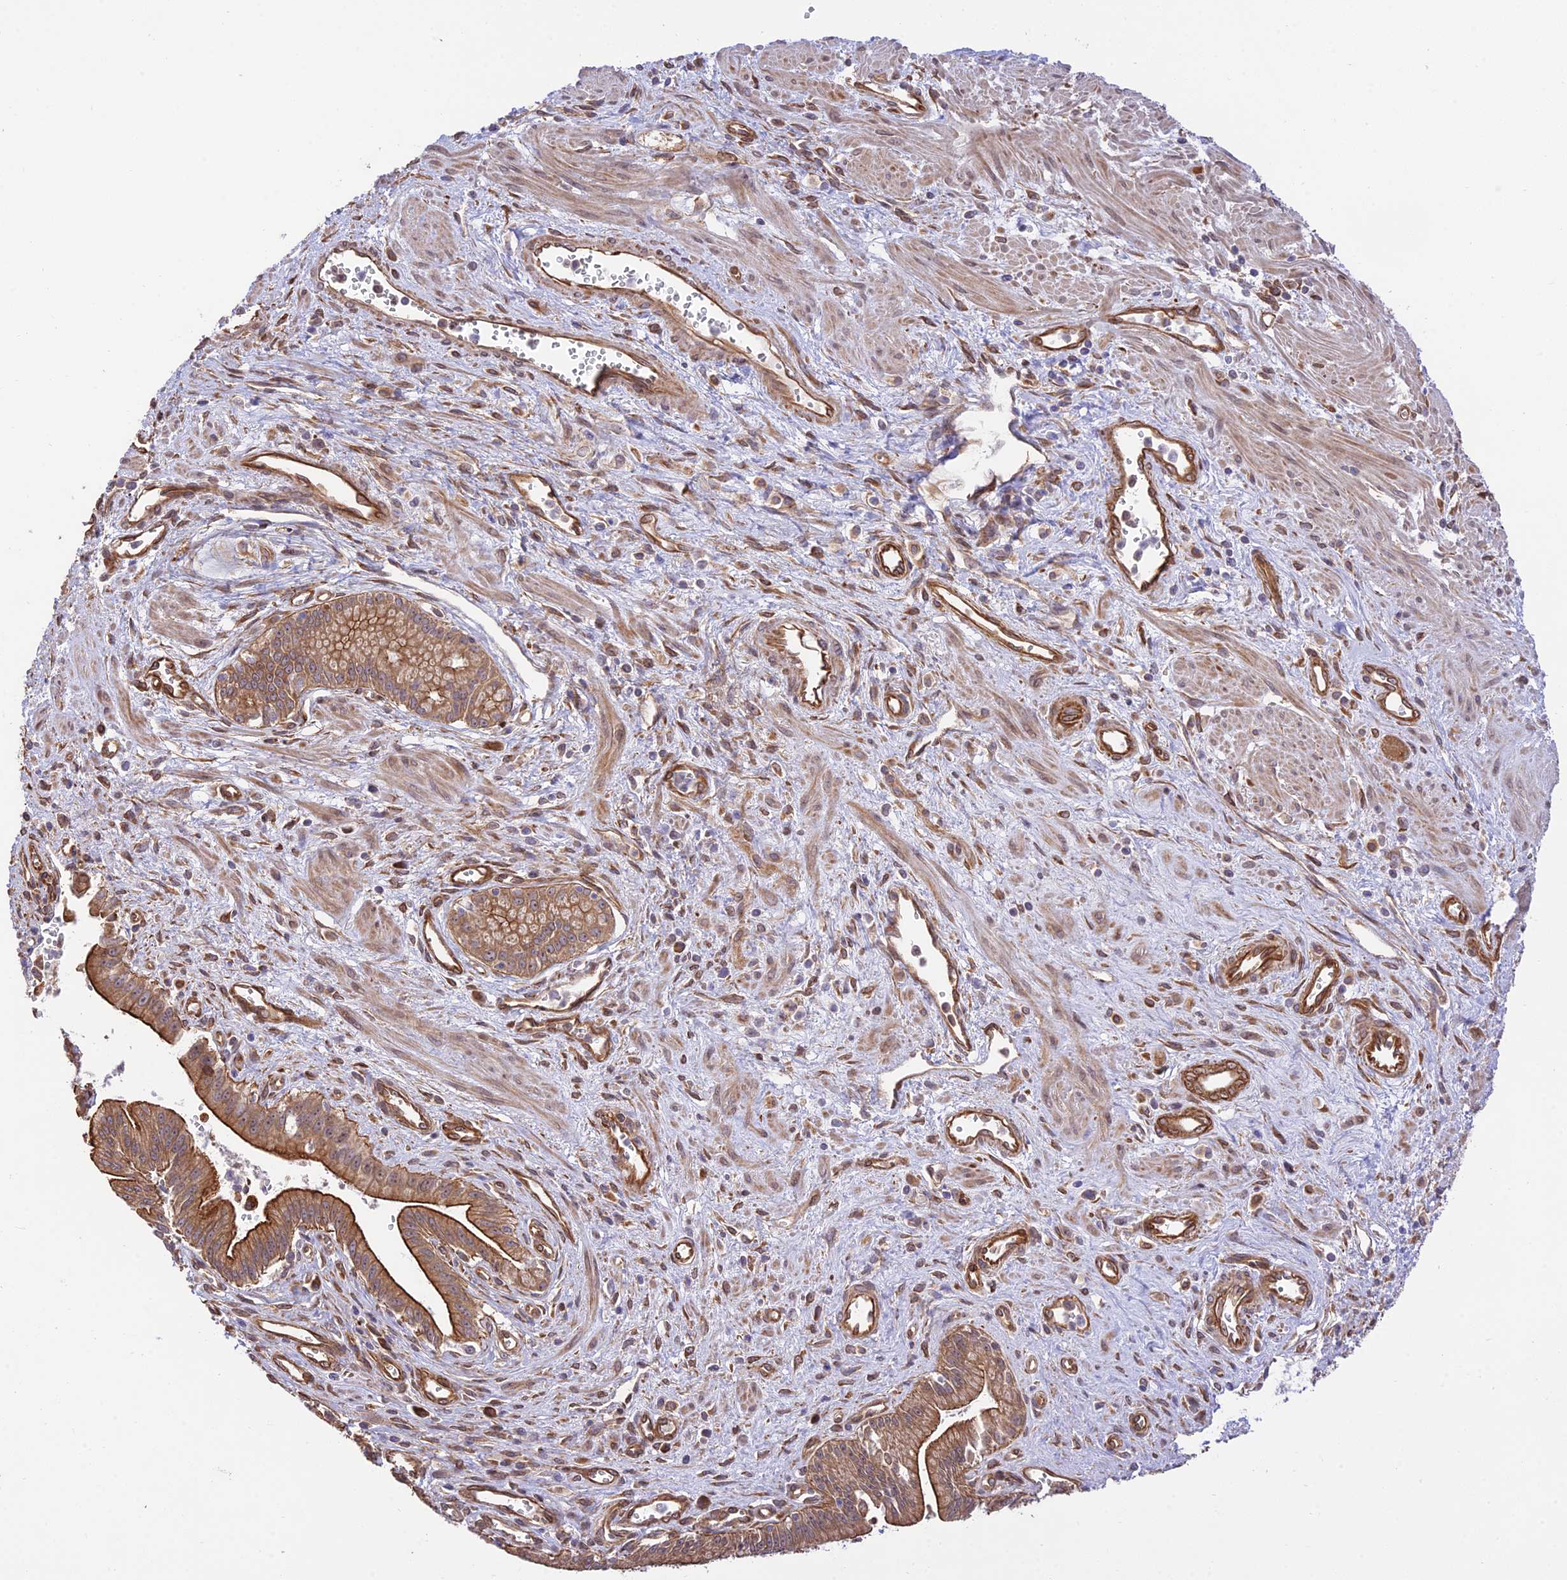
{"staining": {"intensity": "strong", "quantity": ">75%", "location": "cytoplasmic/membranous"}, "tissue": "pancreatic cancer", "cell_type": "Tumor cells", "image_type": "cancer", "snomed": [{"axis": "morphology", "description": "Adenocarcinoma, NOS"}, {"axis": "topography", "description": "Pancreas"}], "caption": "Pancreatic cancer (adenocarcinoma) stained for a protein (brown) reveals strong cytoplasmic/membranous positive expression in about >75% of tumor cells.", "gene": "EXOC3L4", "patient": {"sex": "male", "age": 78}}